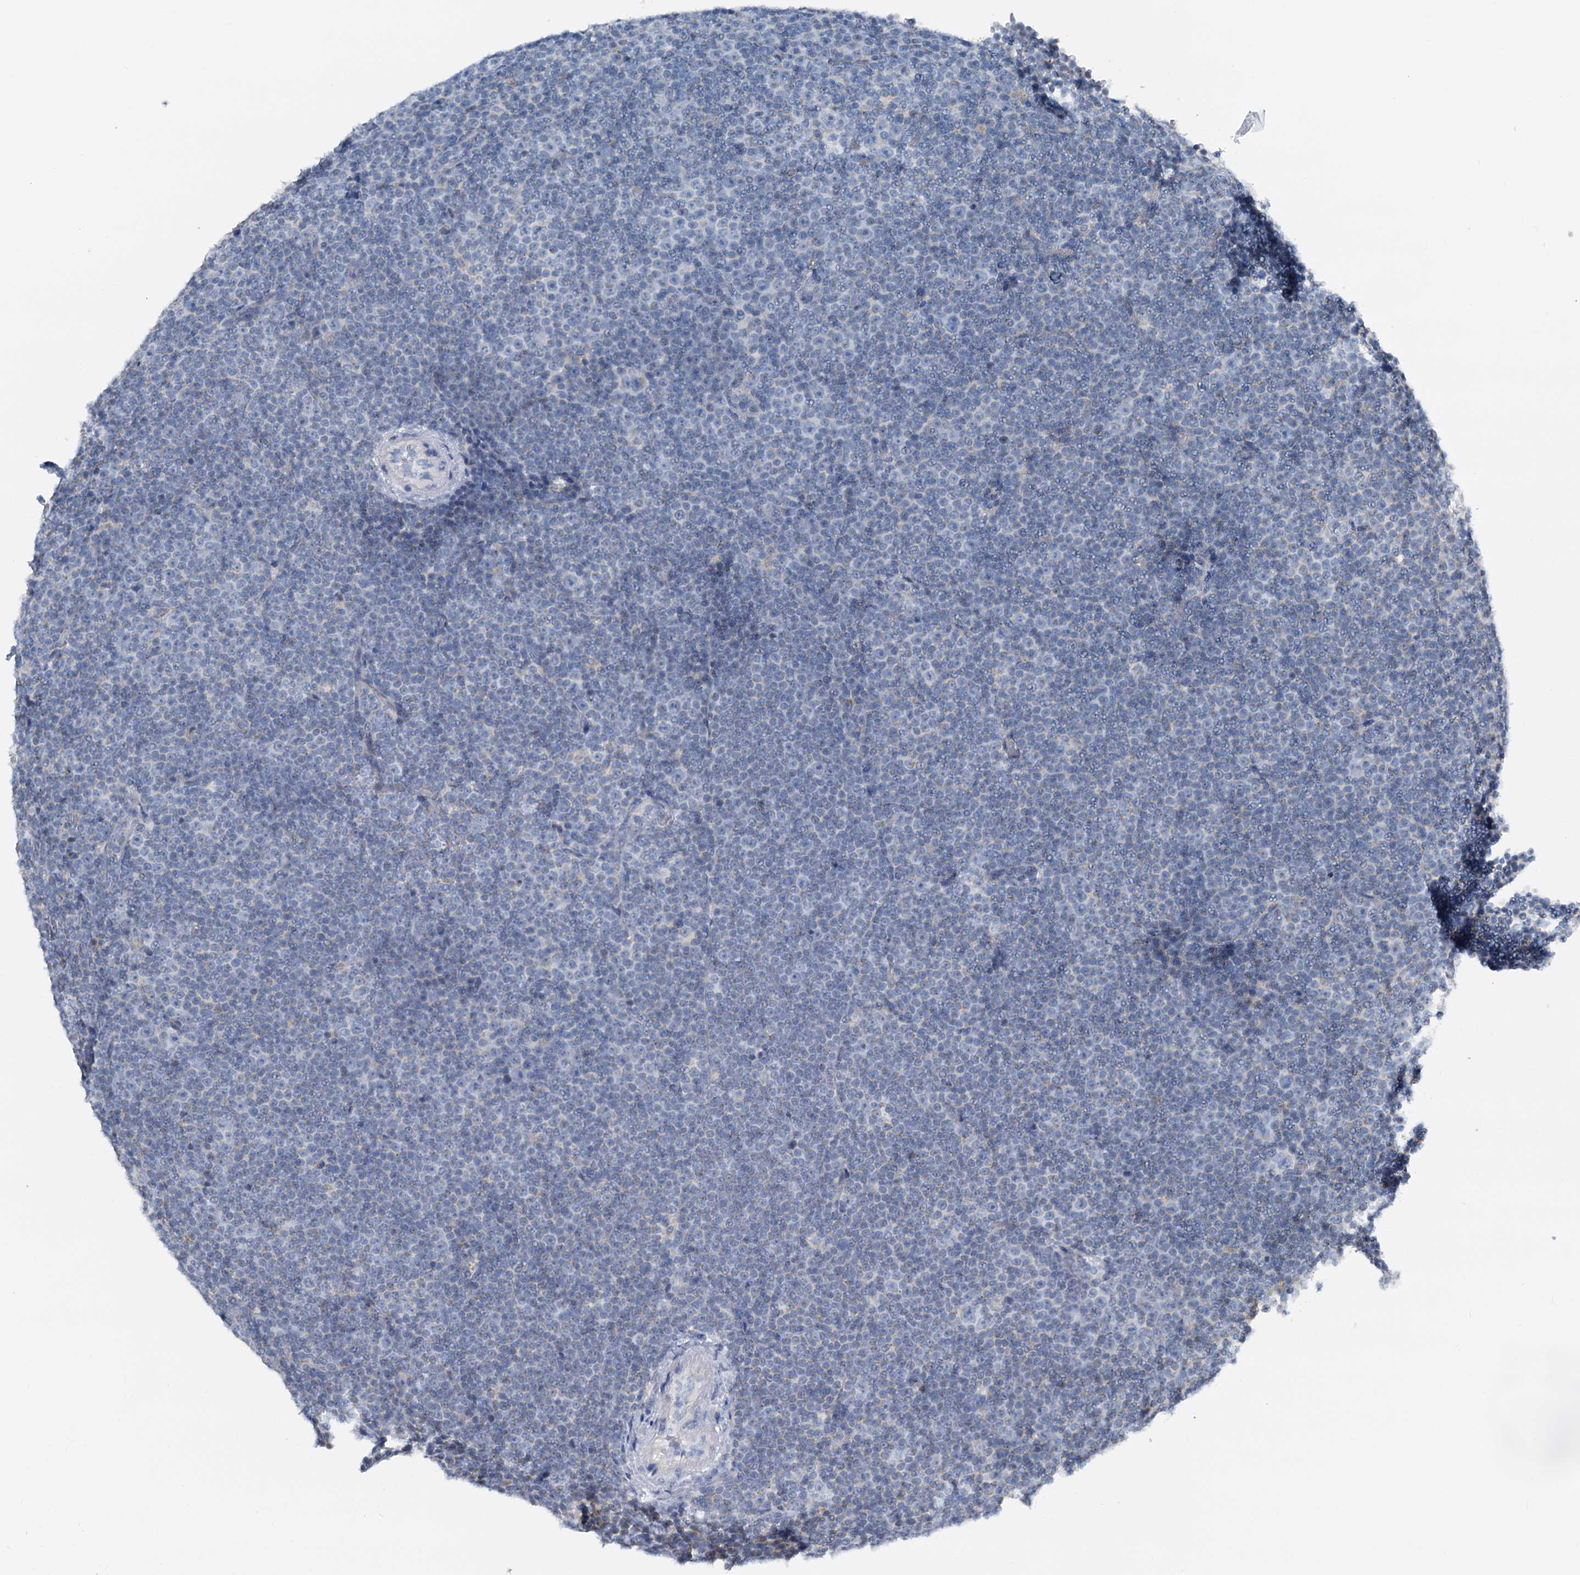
{"staining": {"intensity": "negative", "quantity": "none", "location": "none"}, "tissue": "lymphoma", "cell_type": "Tumor cells", "image_type": "cancer", "snomed": [{"axis": "morphology", "description": "Malignant lymphoma, non-Hodgkin's type, Low grade"}, {"axis": "topography", "description": "Lymph node"}], "caption": "Immunohistochemical staining of human lymphoma displays no significant staining in tumor cells.", "gene": "SLC1A3", "patient": {"sex": "female", "age": 67}}